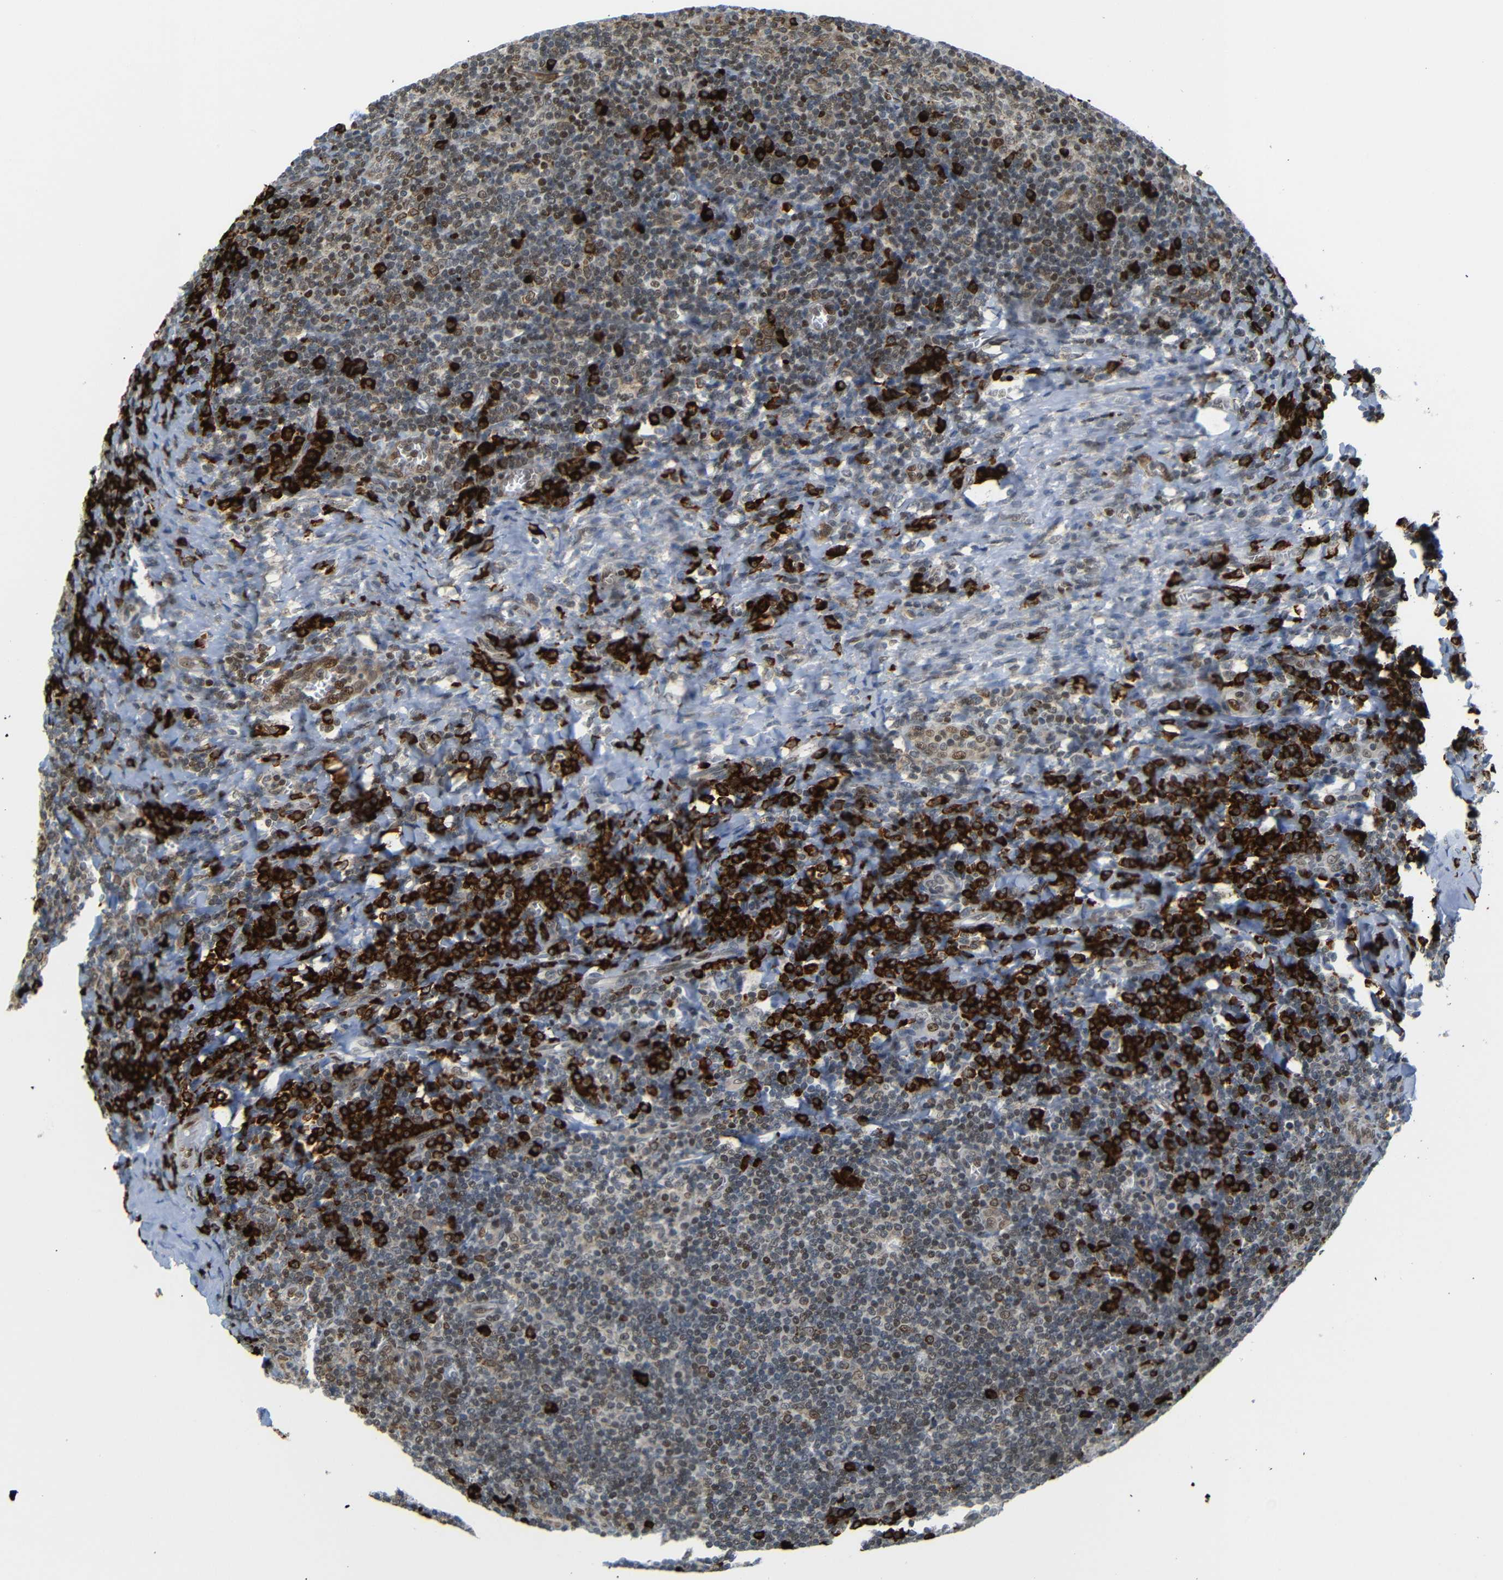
{"staining": {"intensity": "moderate", "quantity": "<25%", "location": "nuclear"}, "tissue": "tonsil", "cell_type": "Germinal center cells", "image_type": "normal", "snomed": [{"axis": "morphology", "description": "Normal tissue, NOS"}, {"axis": "topography", "description": "Tonsil"}], "caption": "Immunohistochemical staining of normal tonsil demonstrates <25% levels of moderate nuclear protein positivity in approximately <25% of germinal center cells.", "gene": "SPCS2", "patient": {"sex": "male", "age": 37}}